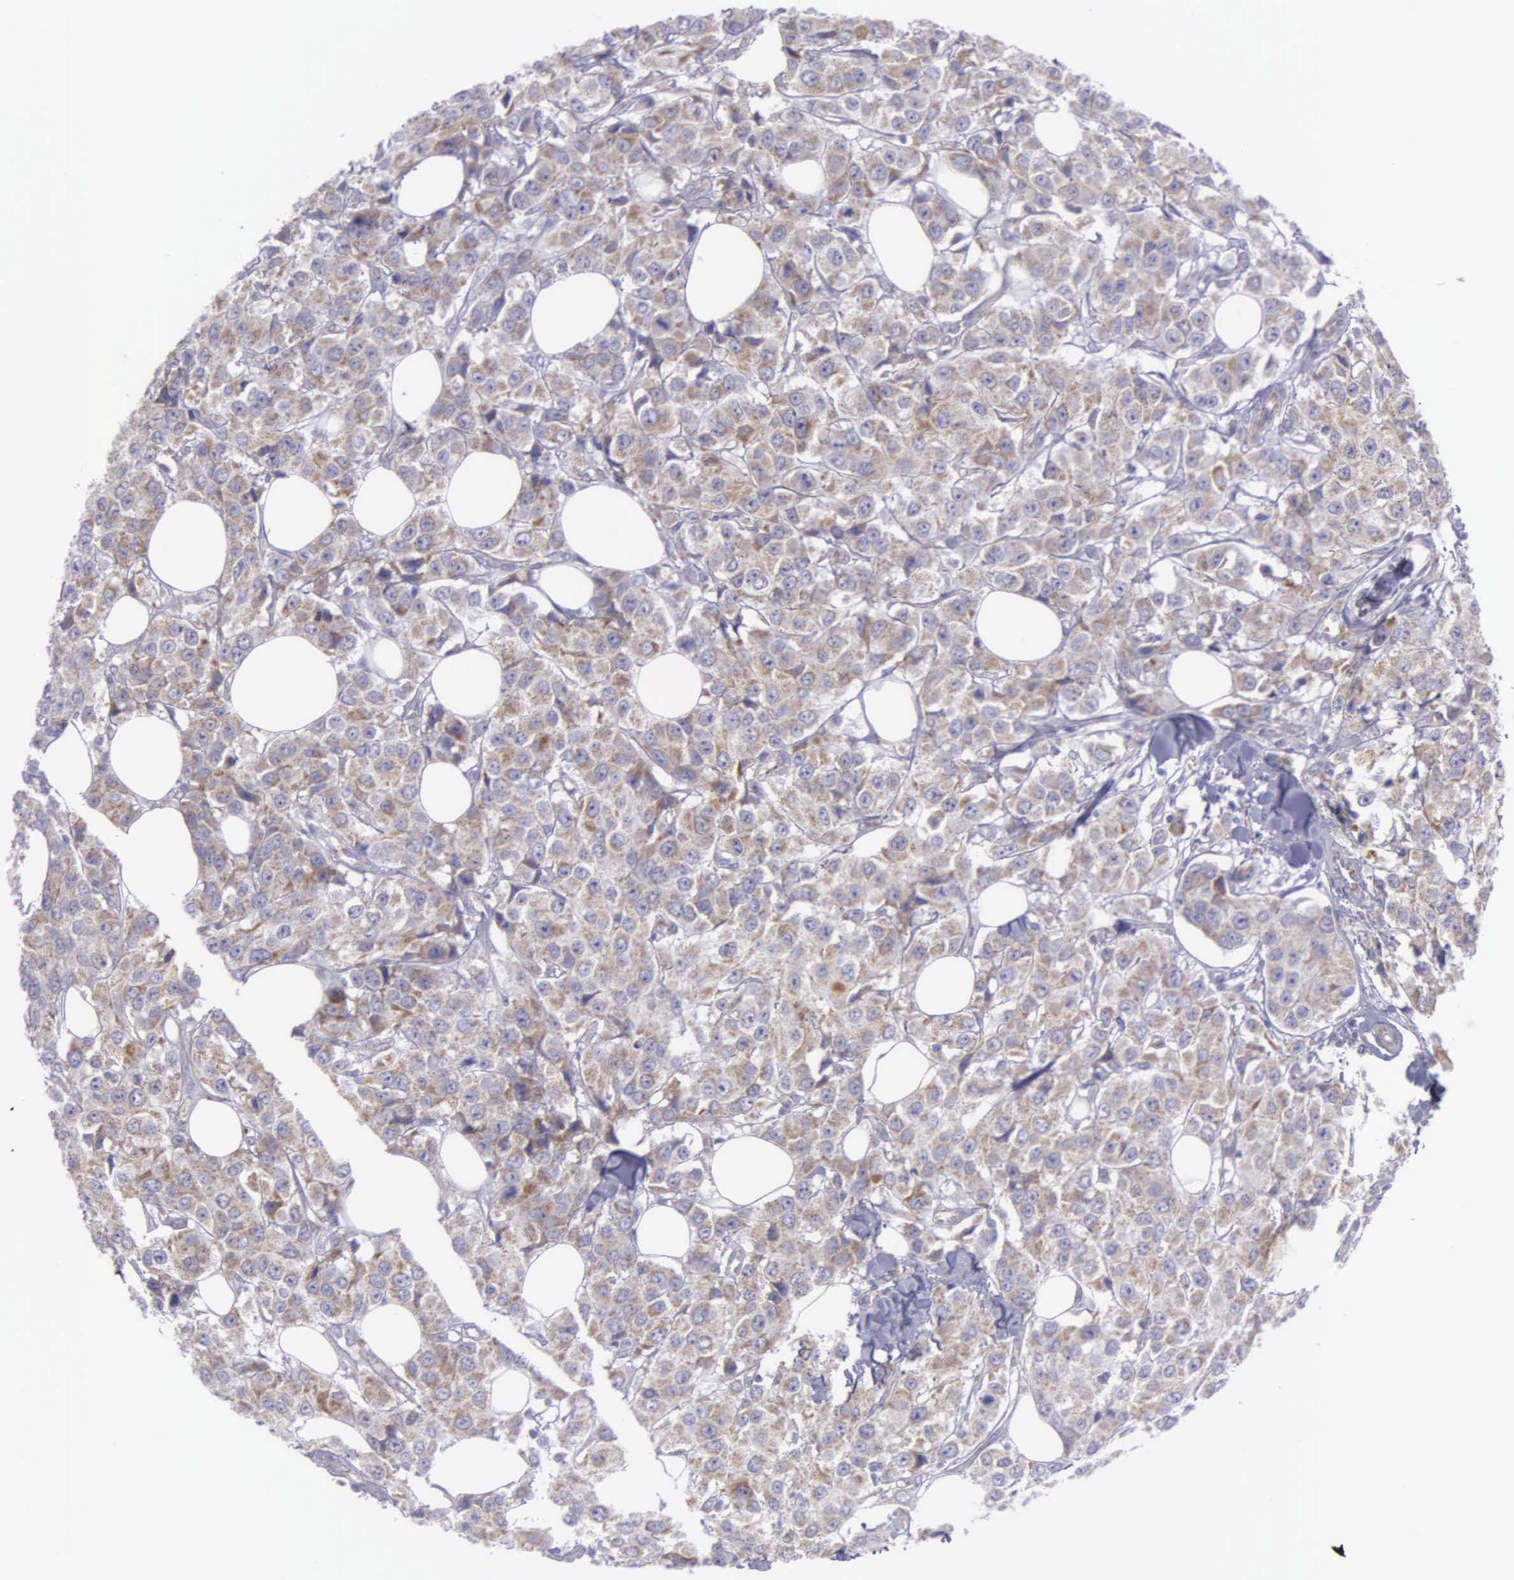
{"staining": {"intensity": "moderate", "quantity": ">75%", "location": "cytoplasmic/membranous"}, "tissue": "breast cancer", "cell_type": "Tumor cells", "image_type": "cancer", "snomed": [{"axis": "morphology", "description": "Duct carcinoma"}, {"axis": "topography", "description": "Breast"}], "caption": "About >75% of tumor cells in human infiltrating ductal carcinoma (breast) show moderate cytoplasmic/membranous protein positivity as visualized by brown immunohistochemical staining.", "gene": "SYNJ2BP", "patient": {"sex": "female", "age": 58}}